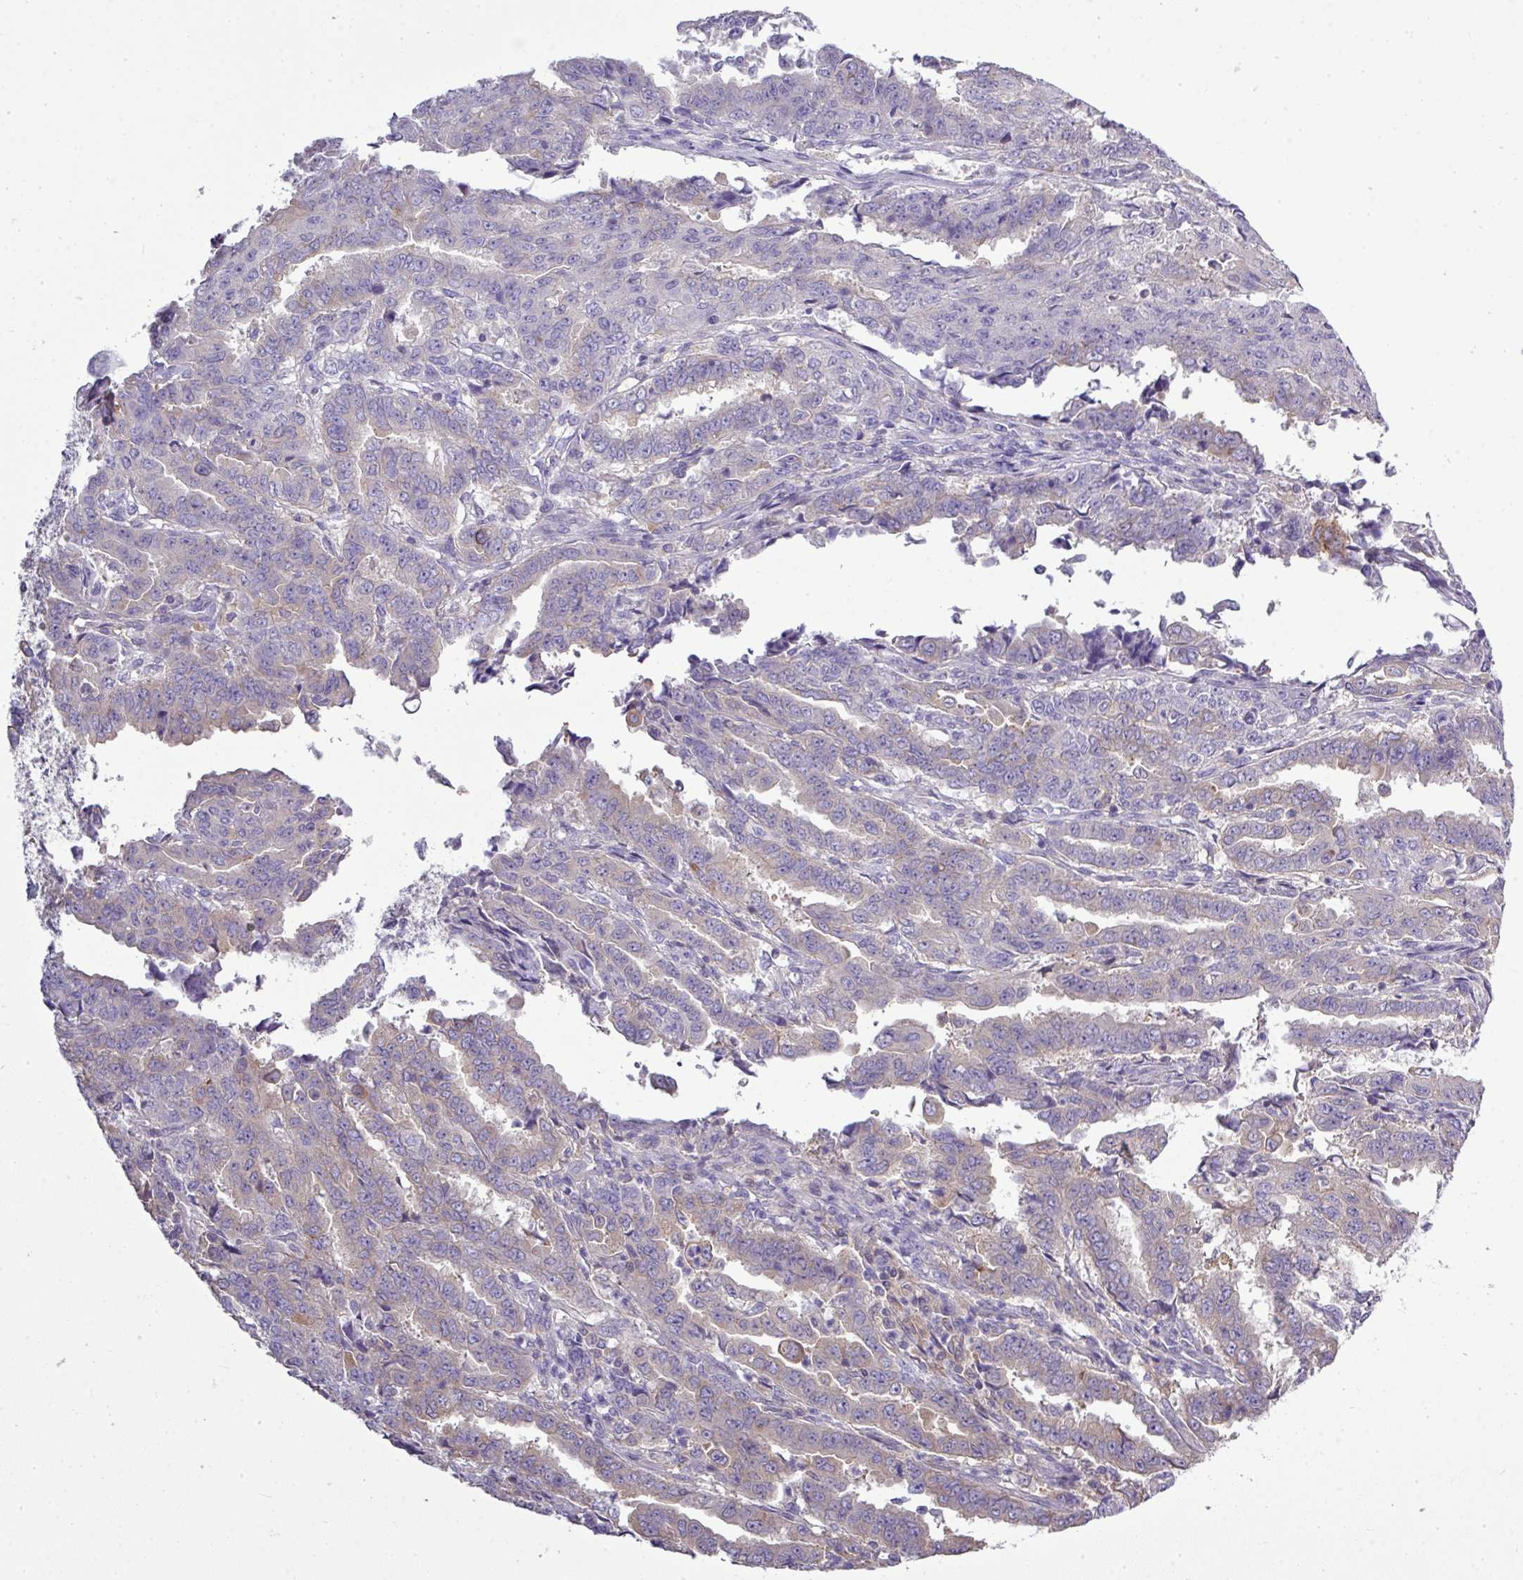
{"staining": {"intensity": "negative", "quantity": "none", "location": "none"}, "tissue": "endometrial cancer", "cell_type": "Tumor cells", "image_type": "cancer", "snomed": [{"axis": "morphology", "description": "Adenocarcinoma, NOS"}, {"axis": "topography", "description": "Endometrium"}], "caption": "Tumor cells show no significant protein staining in endometrial cancer (adenocarcinoma).", "gene": "STAT5A", "patient": {"sex": "female", "age": 50}}